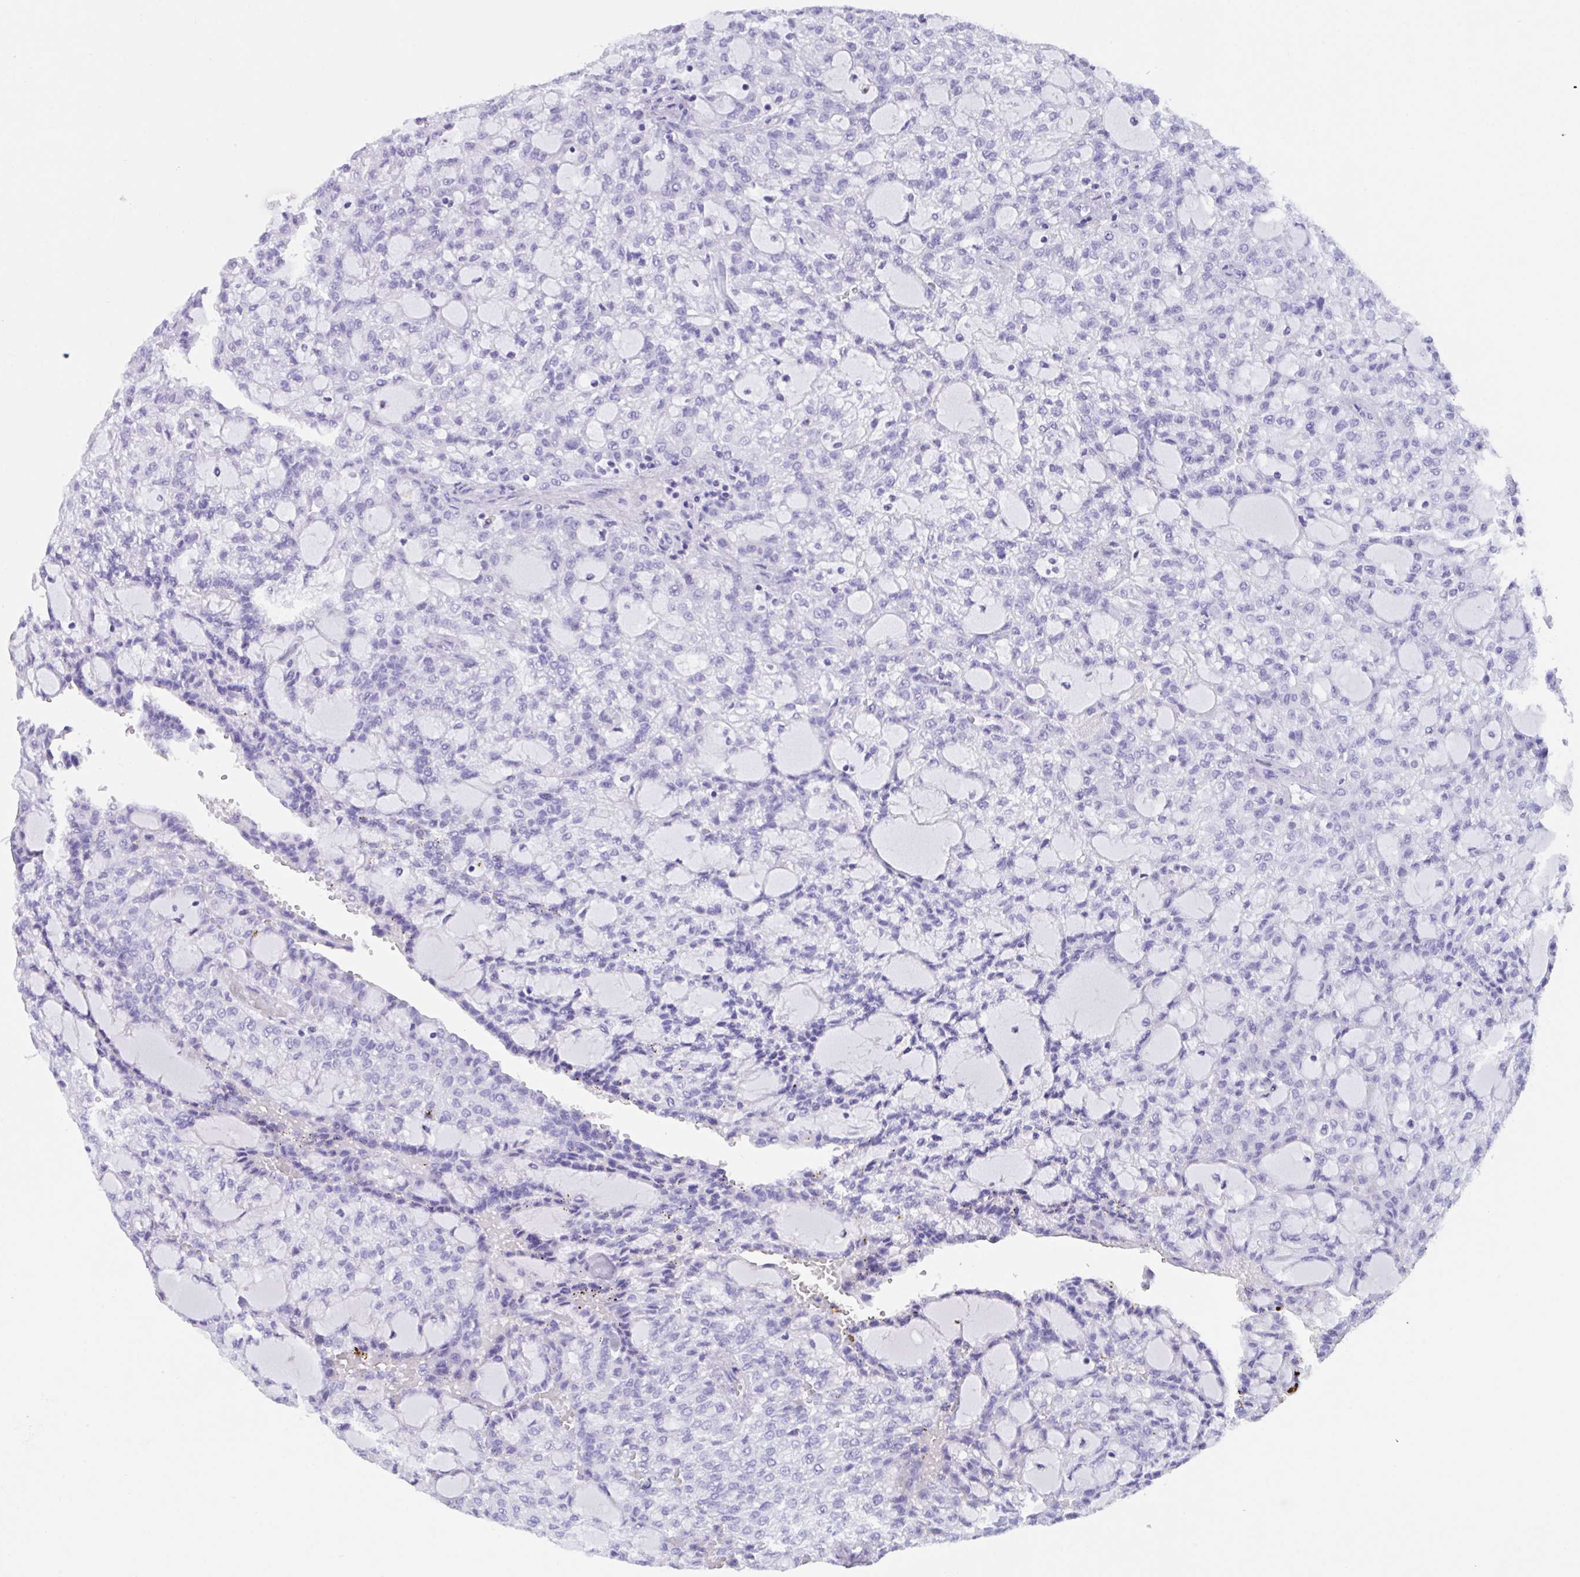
{"staining": {"intensity": "negative", "quantity": "none", "location": "none"}, "tissue": "renal cancer", "cell_type": "Tumor cells", "image_type": "cancer", "snomed": [{"axis": "morphology", "description": "Adenocarcinoma, NOS"}, {"axis": "topography", "description": "Kidney"}], "caption": "Immunohistochemical staining of human renal adenocarcinoma reveals no significant staining in tumor cells.", "gene": "ZNF850", "patient": {"sex": "male", "age": 63}}